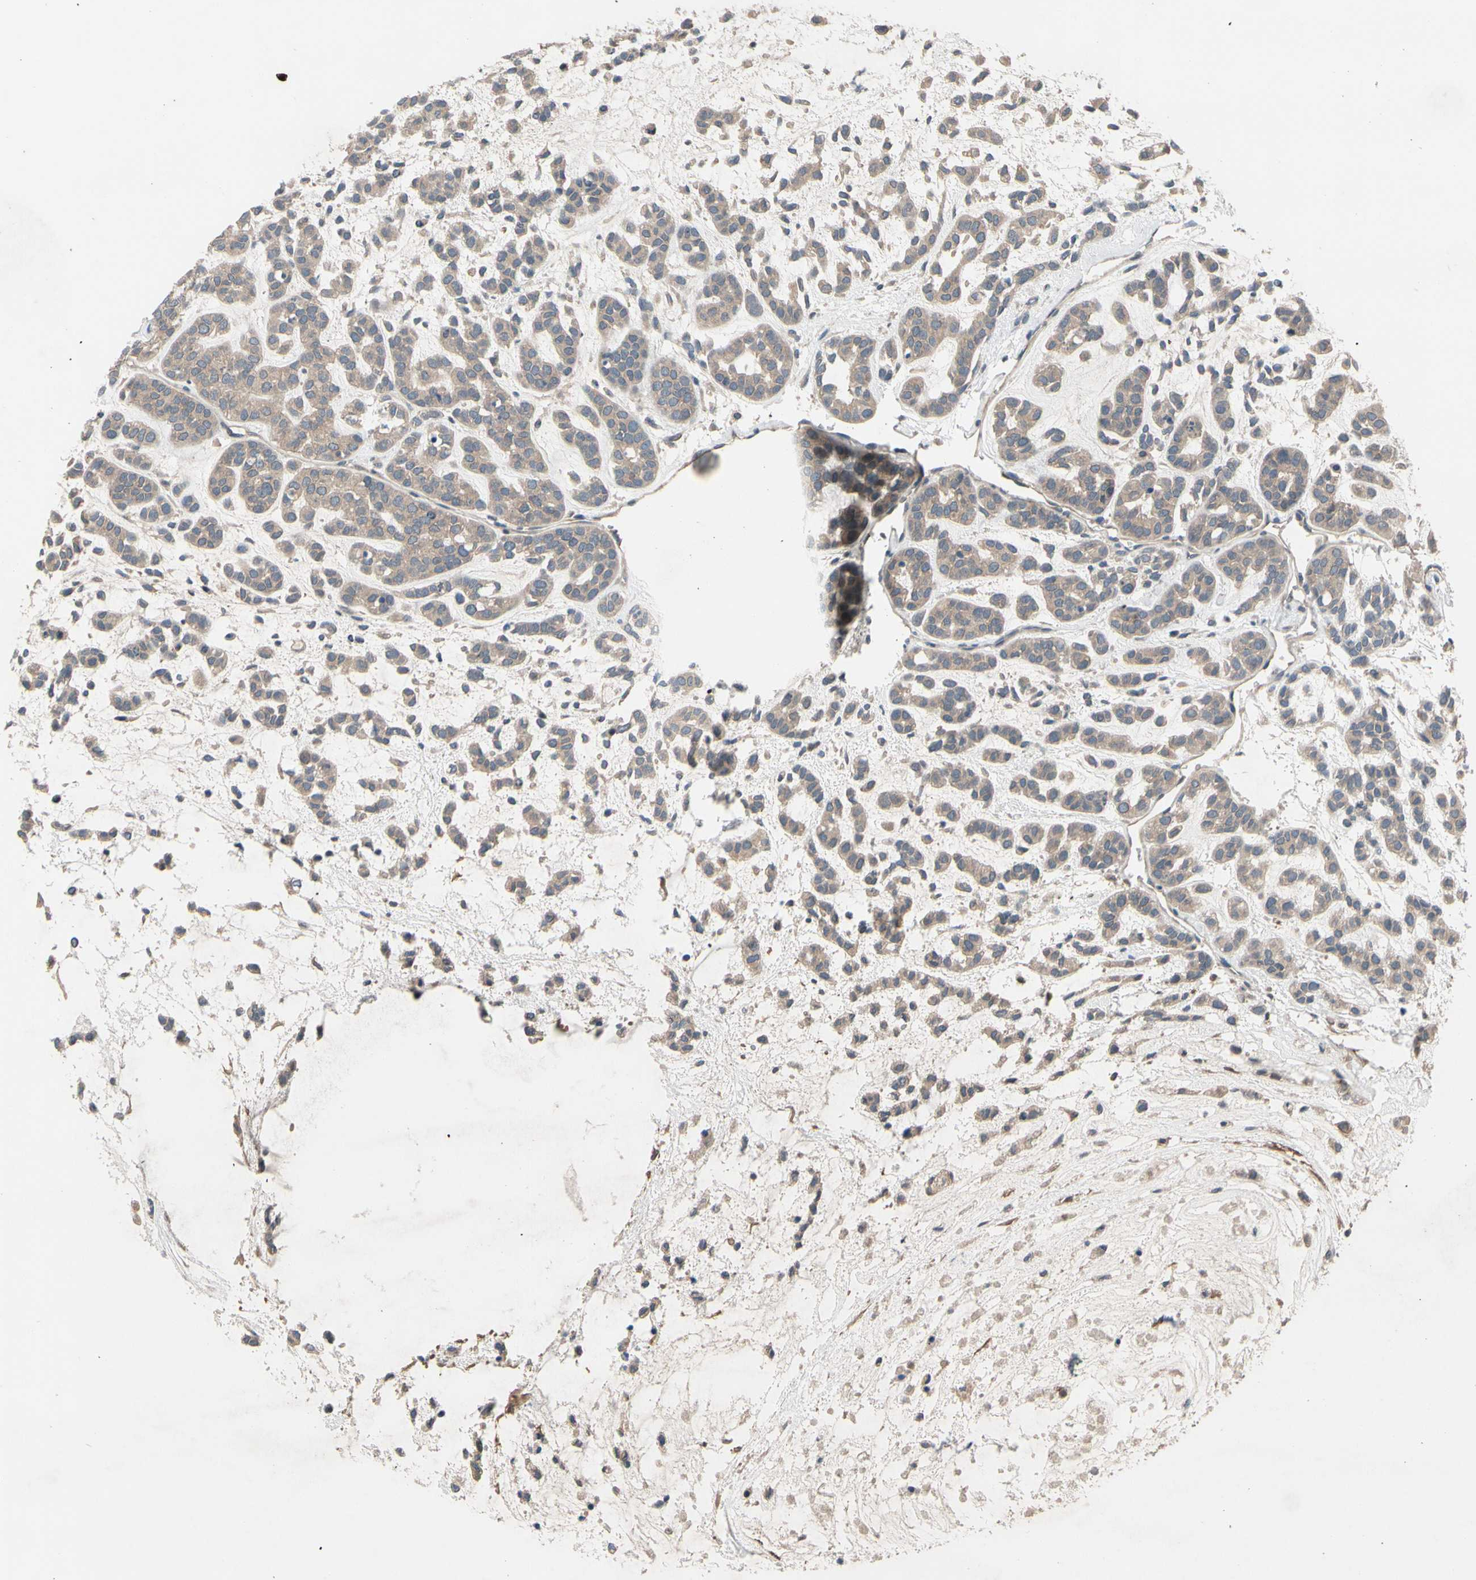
{"staining": {"intensity": "weak", "quantity": ">75%", "location": "cytoplasmic/membranous"}, "tissue": "head and neck cancer", "cell_type": "Tumor cells", "image_type": "cancer", "snomed": [{"axis": "morphology", "description": "Adenocarcinoma, NOS"}, {"axis": "morphology", "description": "Adenoma, NOS"}, {"axis": "topography", "description": "Head-Neck"}], "caption": "A photomicrograph of human head and neck adenoma stained for a protein reveals weak cytoplasmic/membranous brown staining in tumor cells. The protein of interest is stained brown, and the nuclei are stained in blue (DAB IHC with brightfield microscopy, high magnification).", "gene": "ICAM5", "patient": {"sex": "female", "age": 55}}